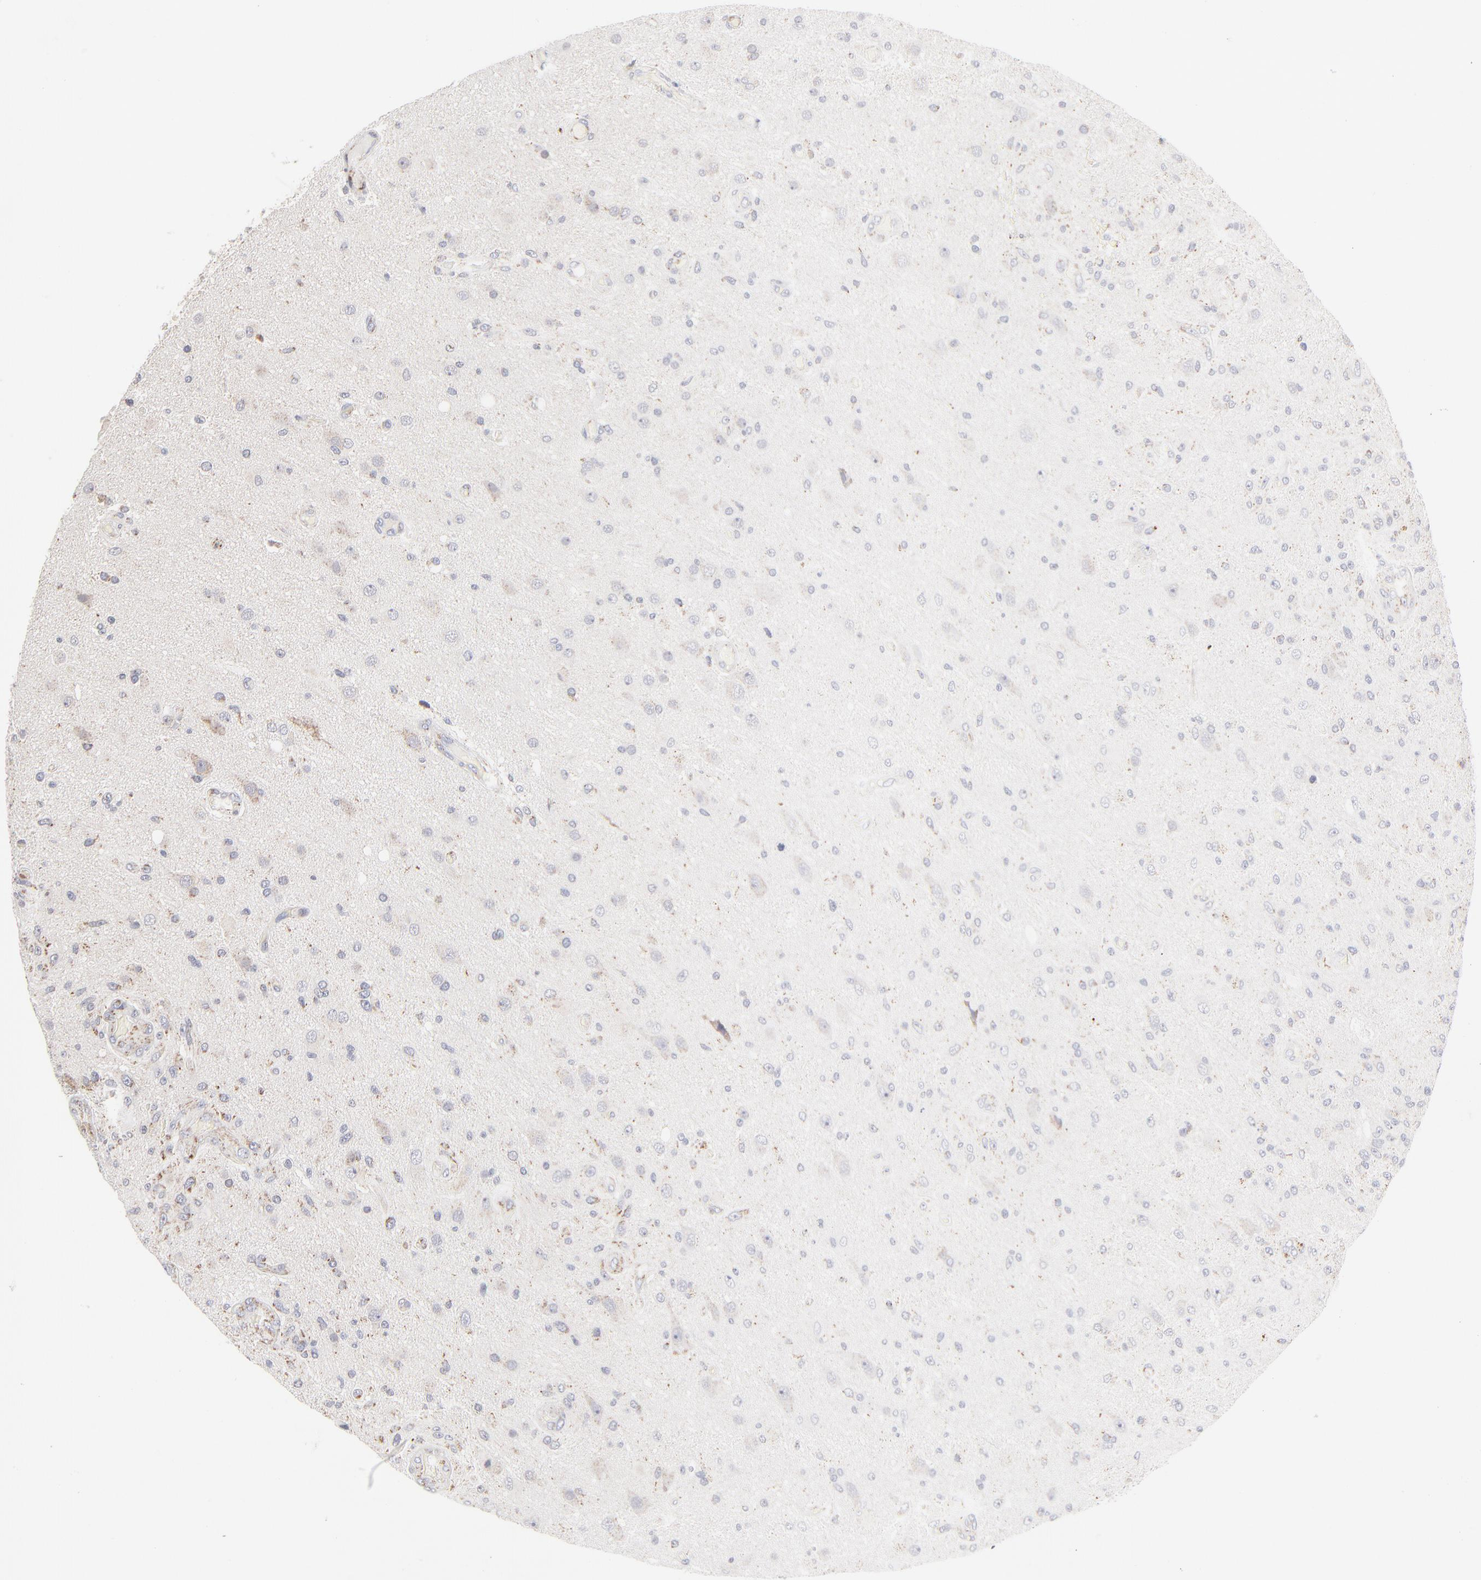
{"staining": {"intensity": "weak", "quantity": "<25%", "location": "cytoplasmic/membranous"}, "tissue": "glioma", "cell_type": "Tumor cells", "image_type": "cancer", "snomed": [{"axis": "morphology", "description": "Normal tissue, NOS"}, {"axis": "morphology", "description": "Glioma, malignant, High grade"}, {"axis": "topography", "description": "Cerebral cortex"}], "caption": "Glioma stained for a protein using immunohistochemistry (IHC) demonstrates no expression tumor cells.", "gene": "MRPL58", "patient": {"sex": "male", "age": 77}}